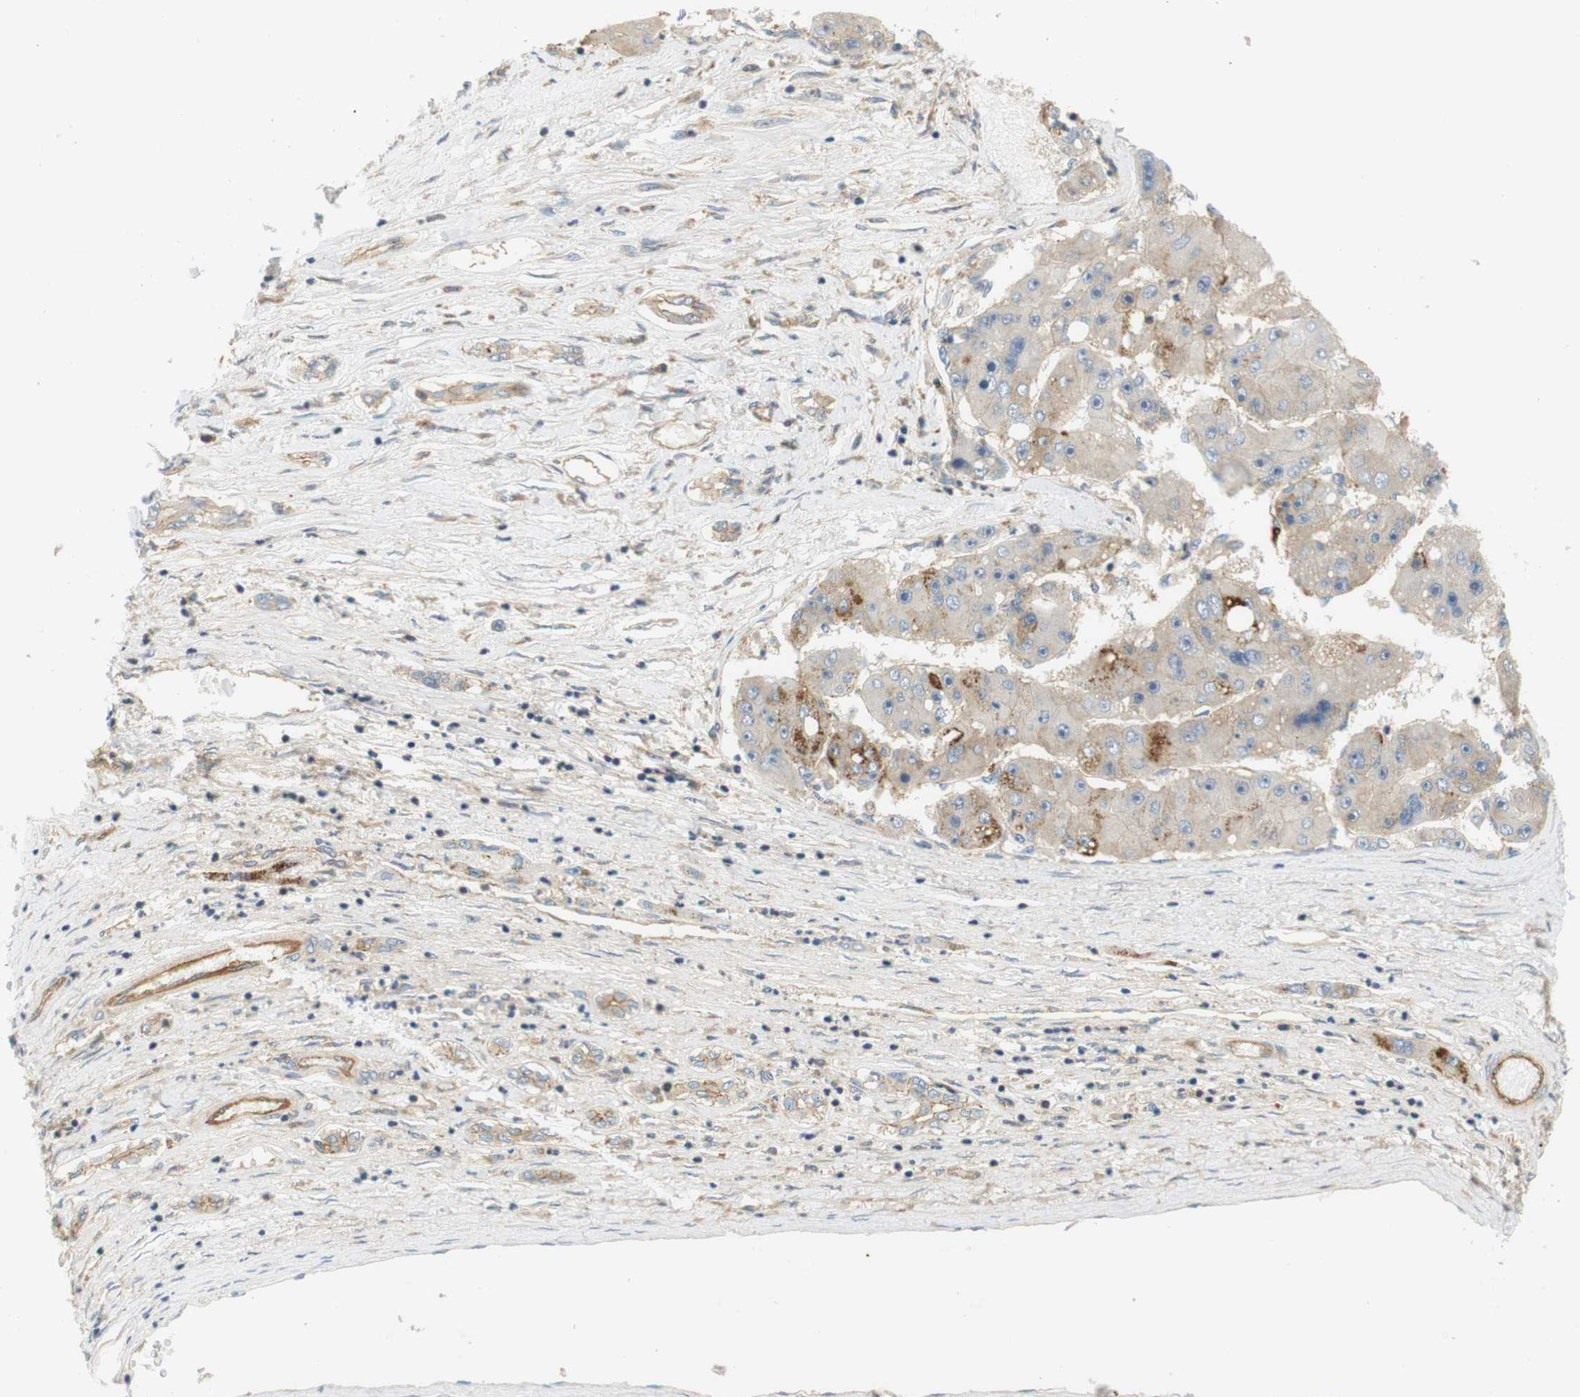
{"staining": {"intensity": "strong", "quantity": "<25%", "location": "cytoplasmic/membranous"}, "tissue": "liver cancer", "cell_type": "Tumor cells", "image_type": "cancer", "snomed": [{"axis": "morphology", "description": "Carcinoma, Hepatocellular, NOS"}, {"axis": "topography", "description": "Liver"}], "caption": "Human liver cancer stained with a brown dye reveals strong cytoplasmic/membranous positive staining in about <25% of tumor cells.", "gene": "SH3GLB1", "patient": {"sex": "female", "age": 61}}